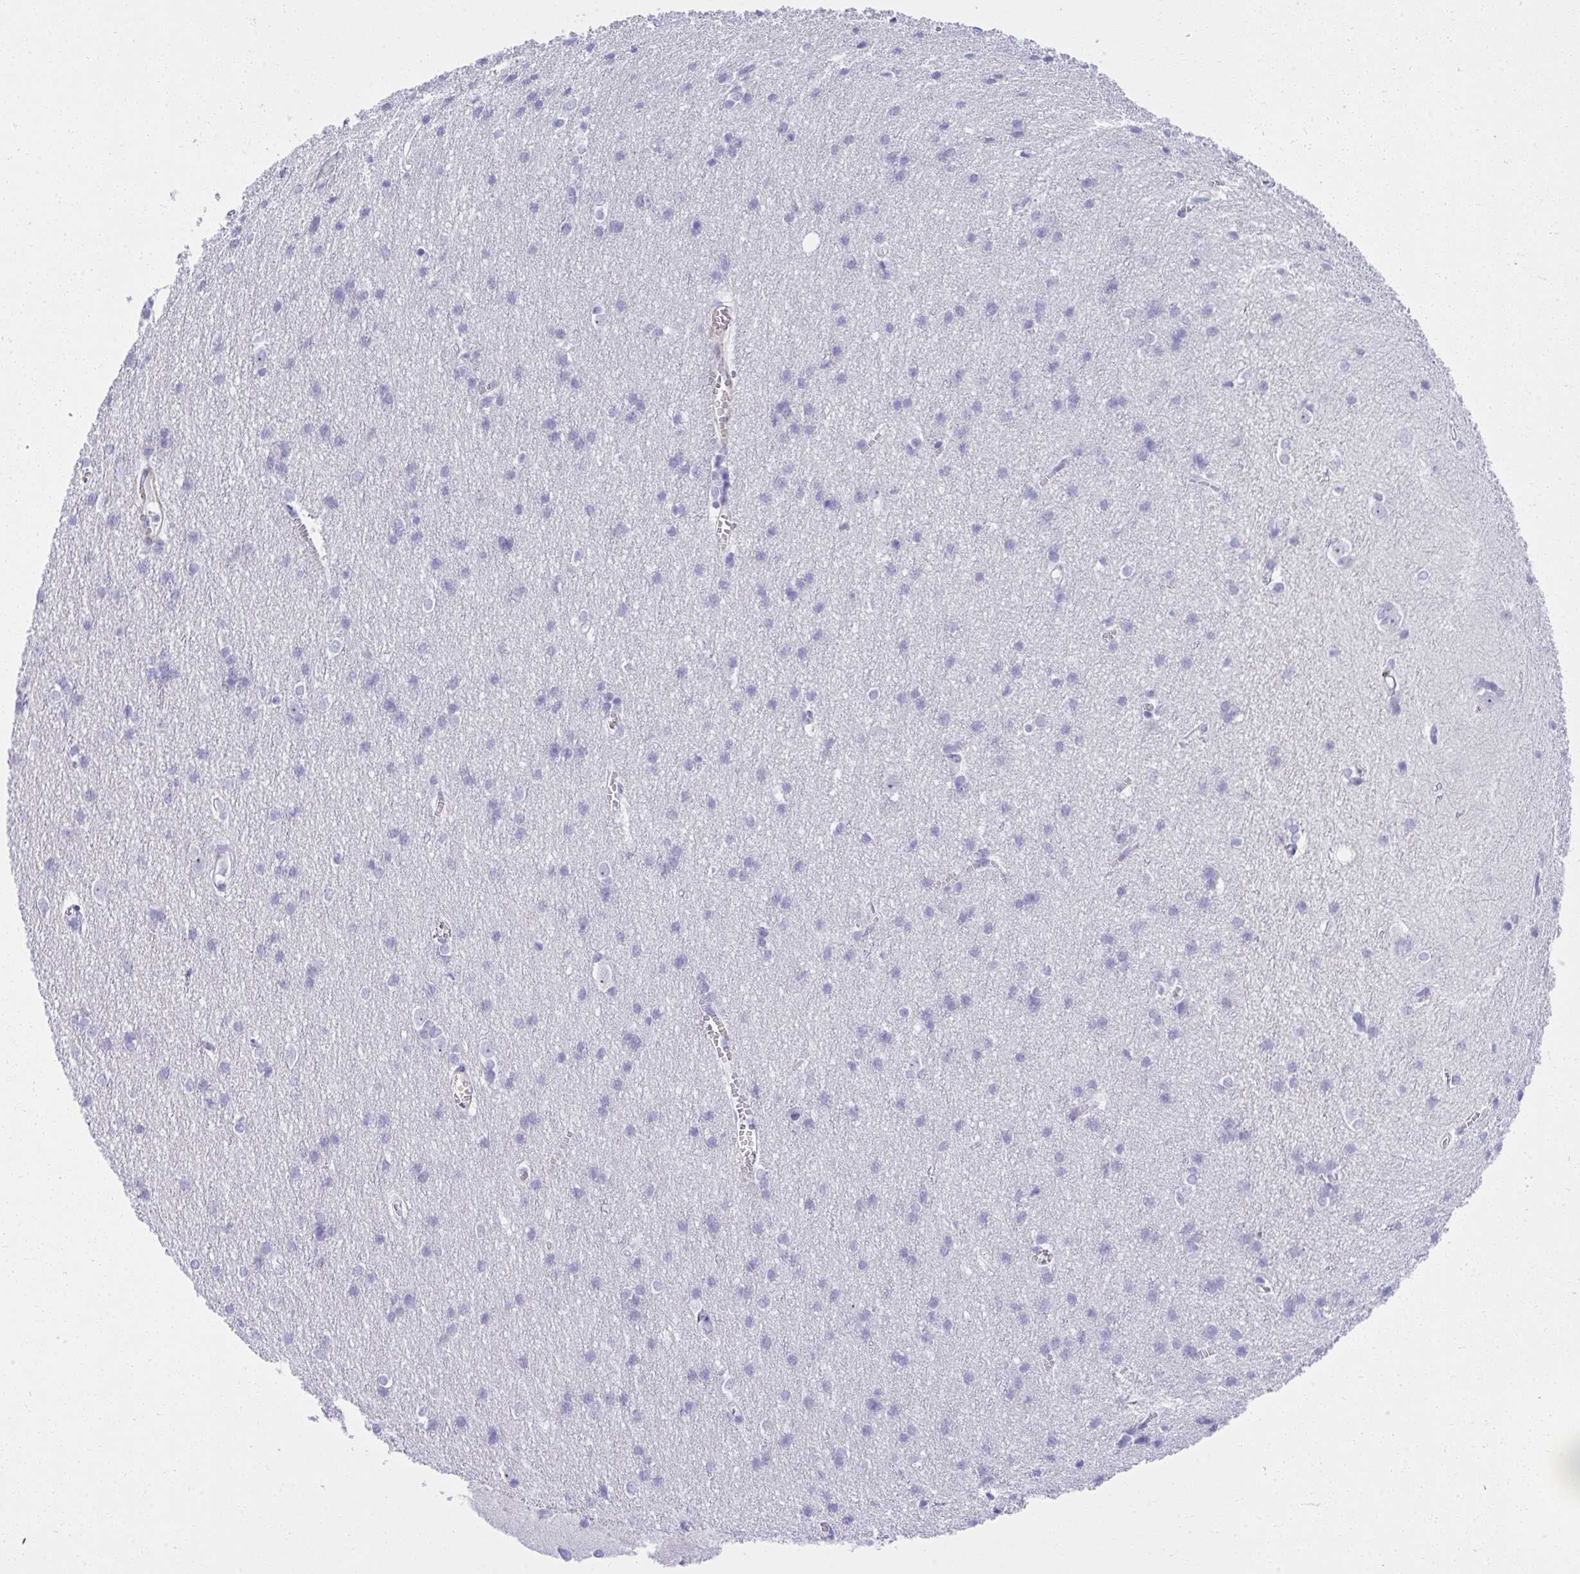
{"staining": {"intensity": "negative", "quantity": "none", "location": "none"}, "tissue": "cerebral cortex", "cell_type": "Endothelial cells", "image_type": "normal", "snomed": [{"axis": "morphology", "description": "Normal tissue, NOS"}, {"axis": "topography", "description": "Cerebral cortex"}], "caption": "Endothelial cells show no significant staining in unremarkable cerebral cortex. Brightfield microscopy of IHC stained with DAB (brown) and hematoxylin (blue), captured at high magnification.", "gene": "PUS7L", "patient": {"sex": "male", "age": 37}}